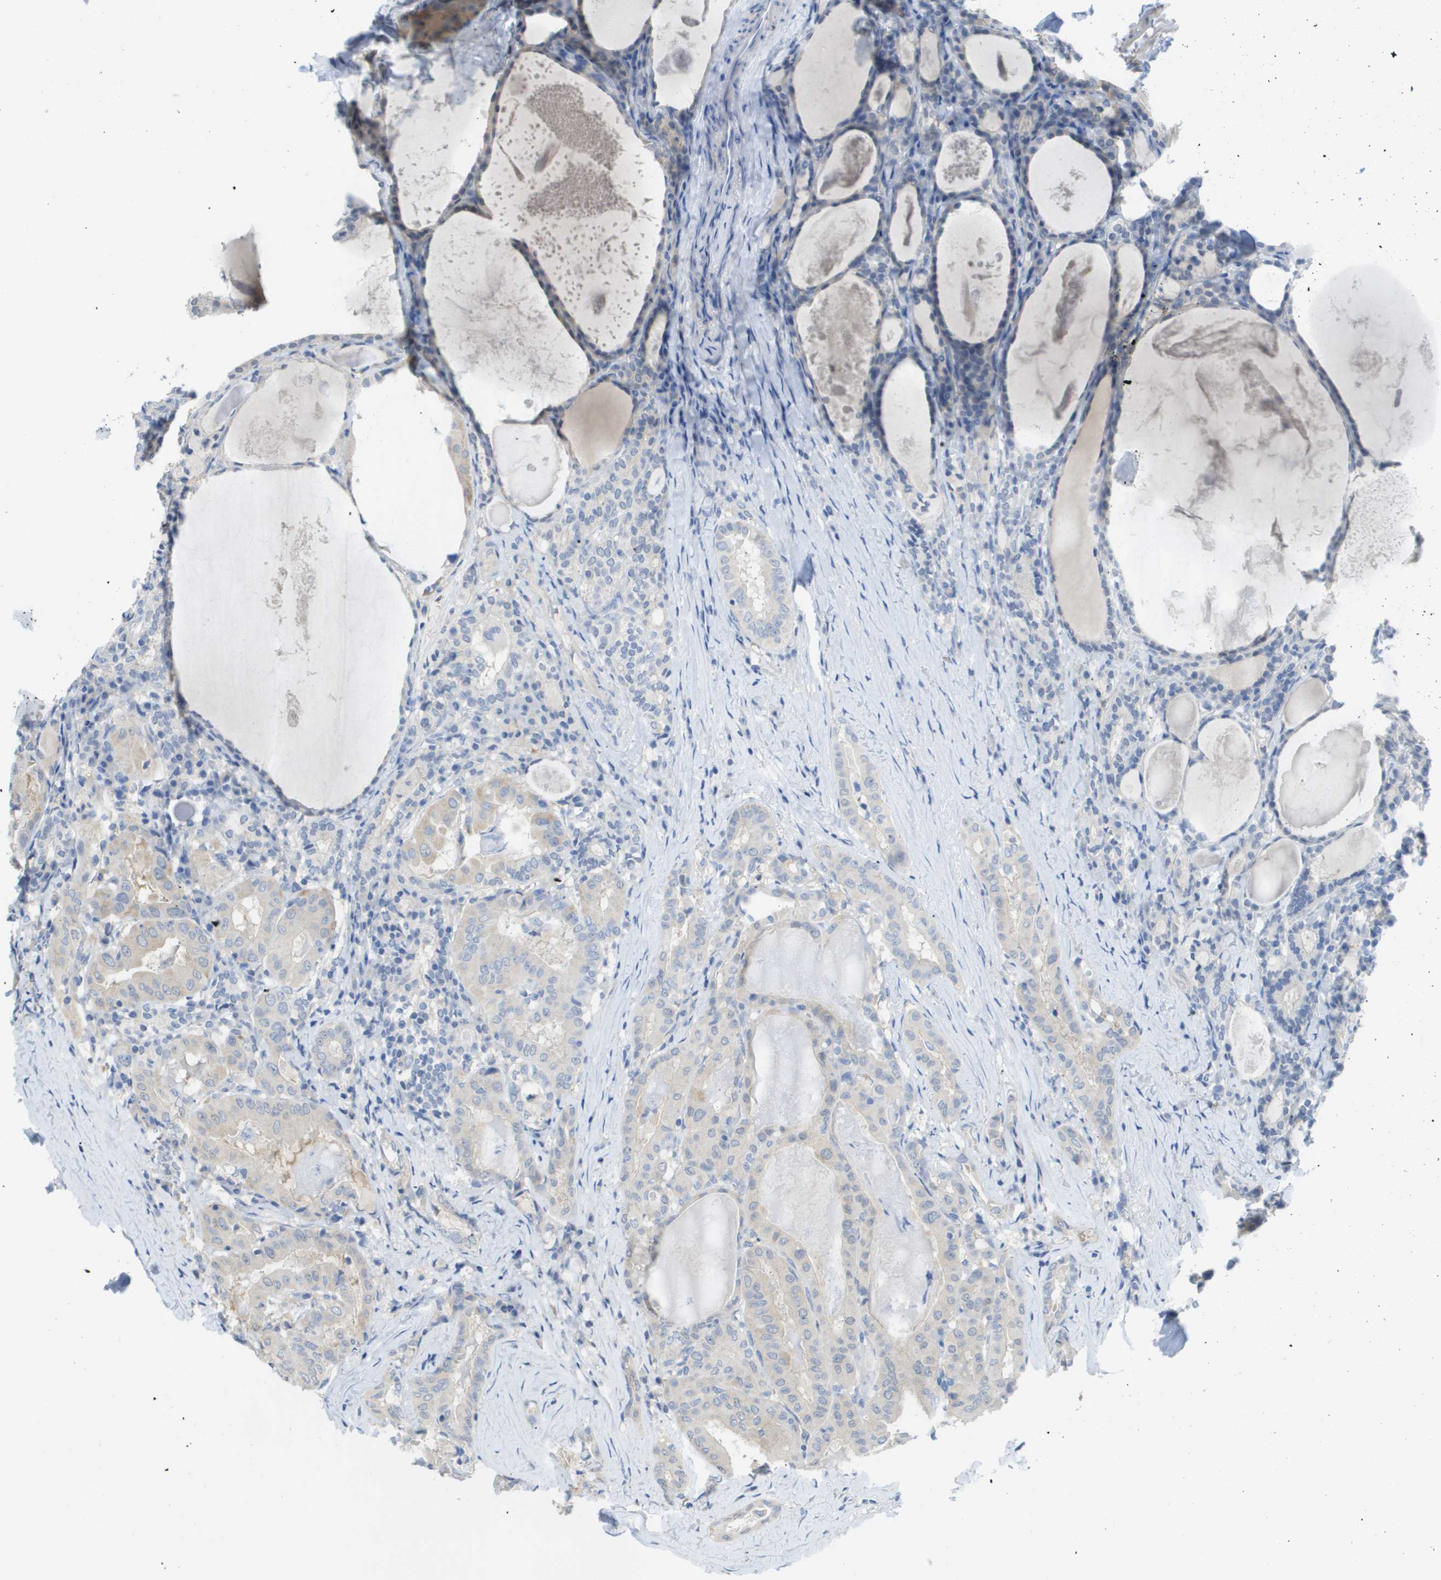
{"staining": {"intensity": "negative", "quantity": "none", "location": "none"}, "tissue": "thyroid cancer", "cell_type": "Tumor cells", "image_type": "cancer", "snomed": [{"axis": "morphology", "description": "Papillary adenocarcinoma, NOS"}, {"axis": "topography", "description": "Thyroid gland"}], "caption": "Immunohistochemical staining of thyroid cancer shows no significant staining in tumor cells. Brightfield microscopy of immunohistochemistry (IHC) stained with DAB (3,3'-diaminobenzidine) (brown) and hematoxylin (blue), captured at high magnification.", "gene": "MYL3", "patient": {"sex": "female", "age": 42}}